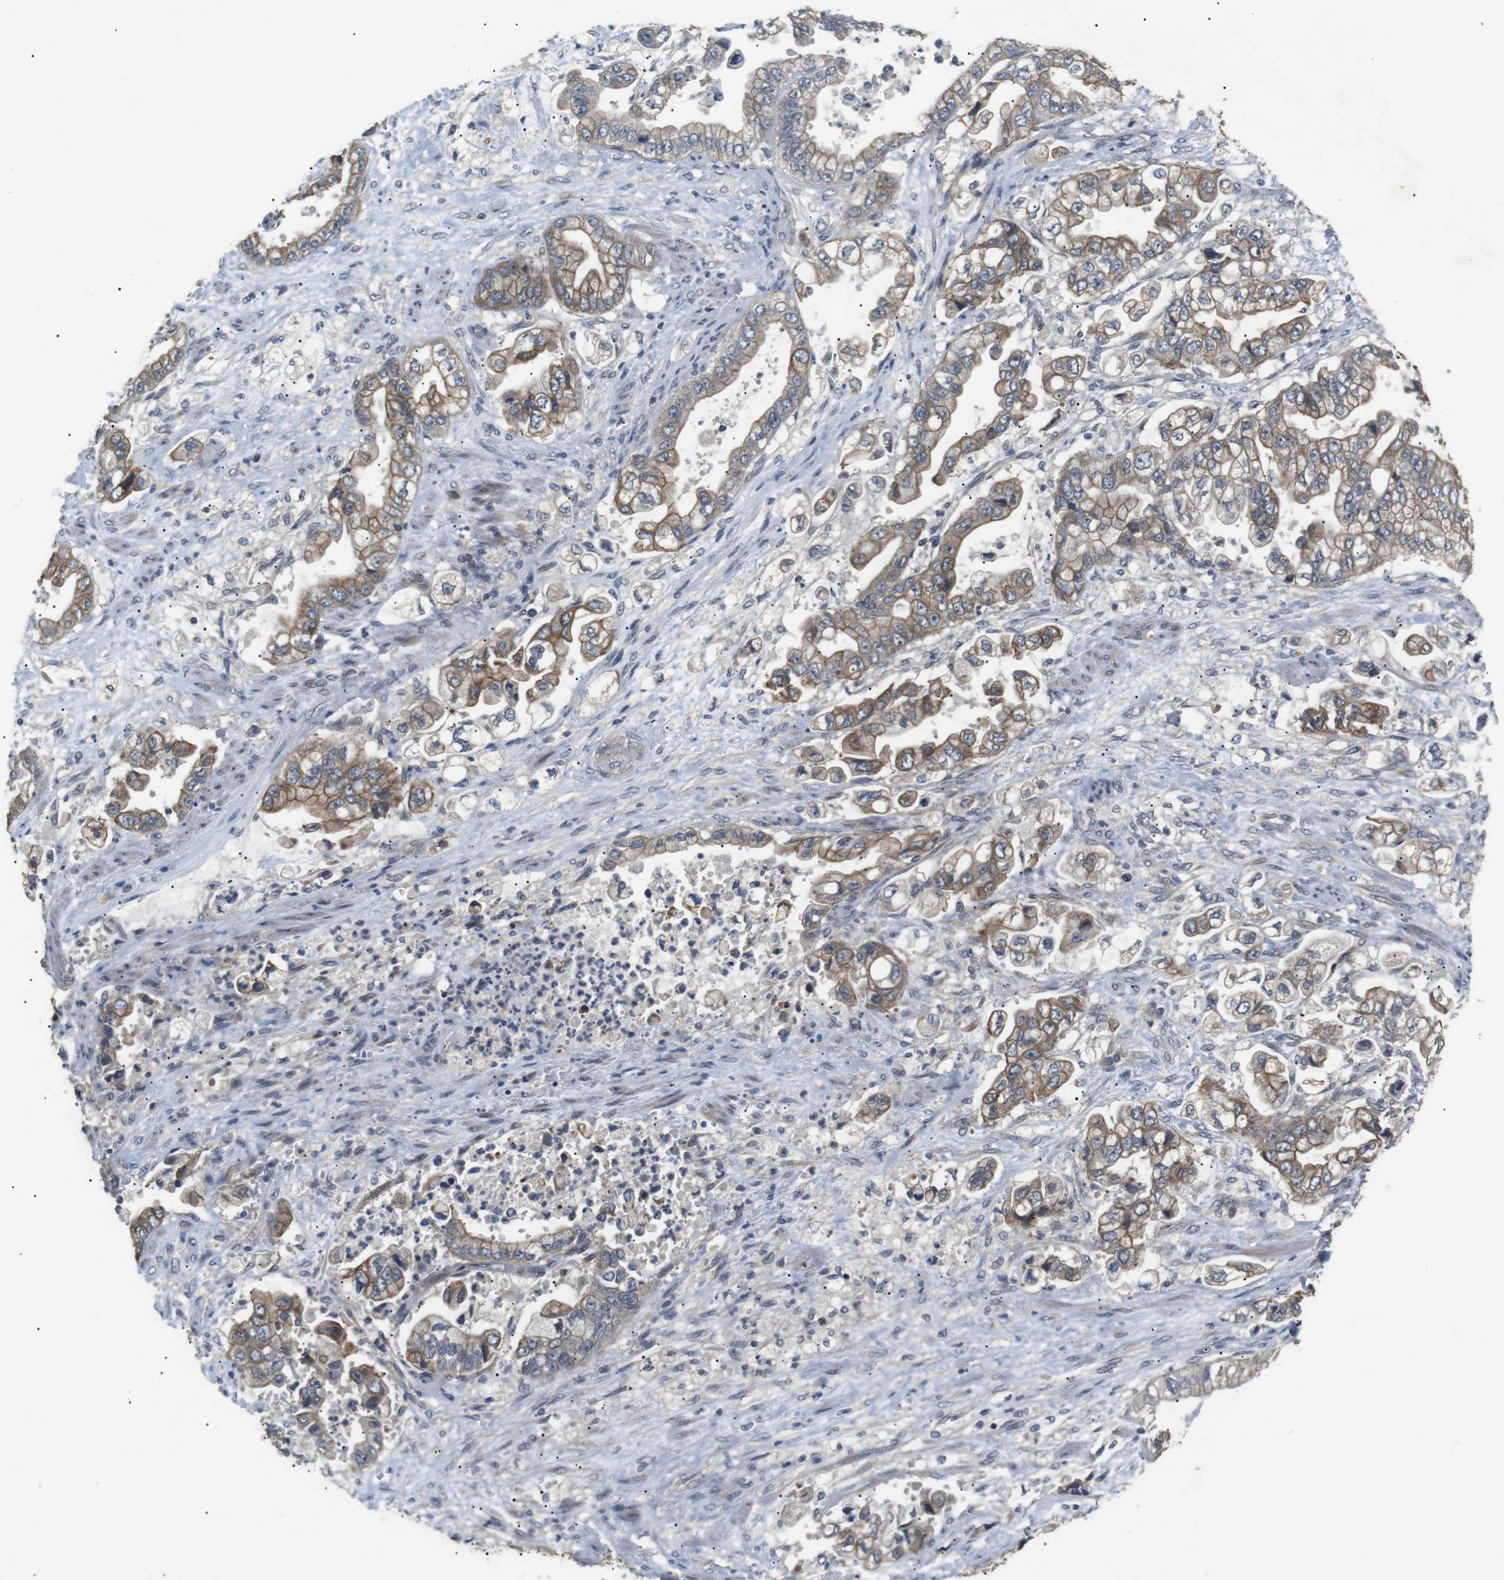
{"staining": {"intensity": "moderate", "quantity": "25%-75%", "location": "cytoplasmic/membranous"}, "tissue": "stomach cancer", "cell_type": "Tumor cells", "image_type": "cancer", "snomed": [{"axis": "morphology", "description": "Normal tissue, NOS"}, {"axis": "morphology", "description": "Adenocarcinoma, NOS"}, {"axis": "topography", "description": "Stomach"}], "caption": "Immunohistochemistry (IHC) micrograph of human adenocarcinoma (stomach) stained for a protein (brown), which exhibits medium levels of moderate cytoplasmic/membranous expression in approximately 25%-75% of tumor cells.", "gene": "ADGRL3", "patient": {"sex": "male", "age": 62}}